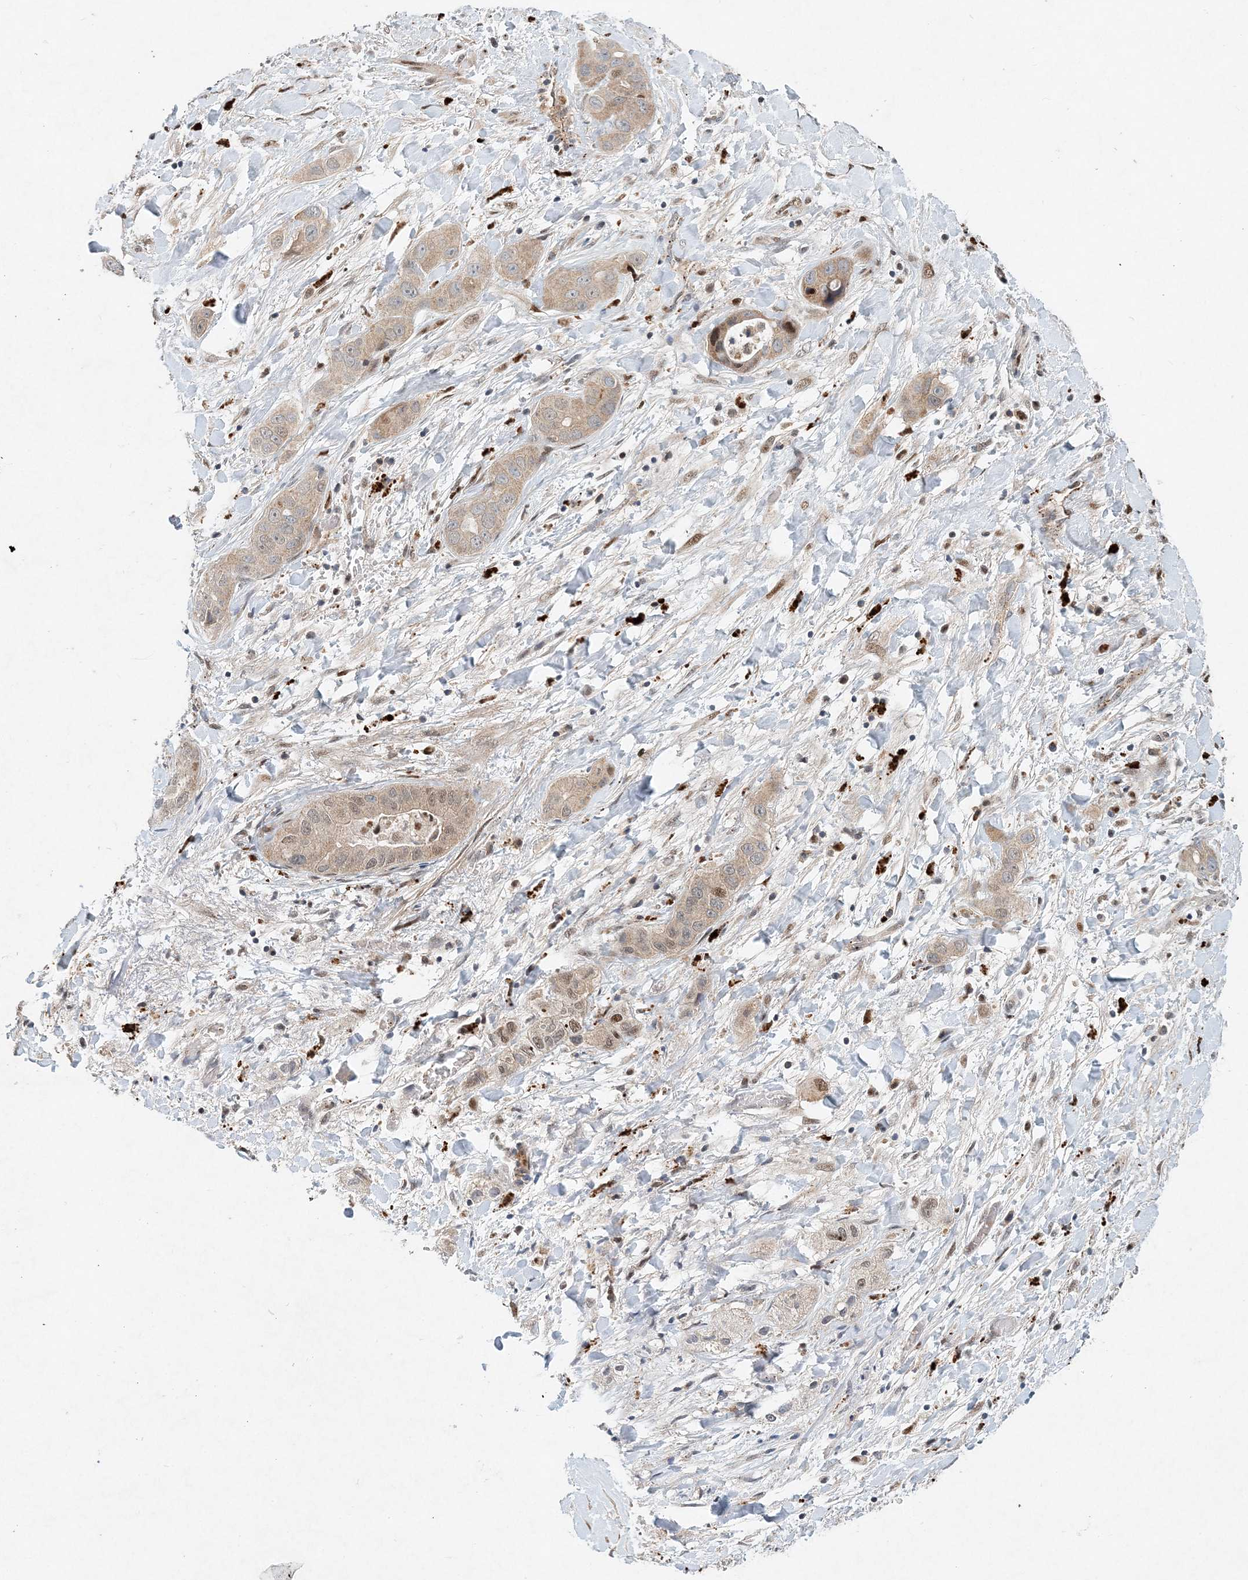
{"staining": {"intensity": "weak", "quantity": ">75%", "location": "nuclear"}, "tissue": "liver cancer", "cell_type": "Tumor cells", "image_type": "cancer", "snomed": [{"axis": "morphology", "description": "Cholangiocarcinoma"}, {"axis": "topography", "description": "Liver"}], "caption": "Weak nuclear expression for a protein is present in about >75% of tumor cells of liver cancer using IHC.", "gene": "KPNA4", "patient": {"sex": "female", "age": 52}}